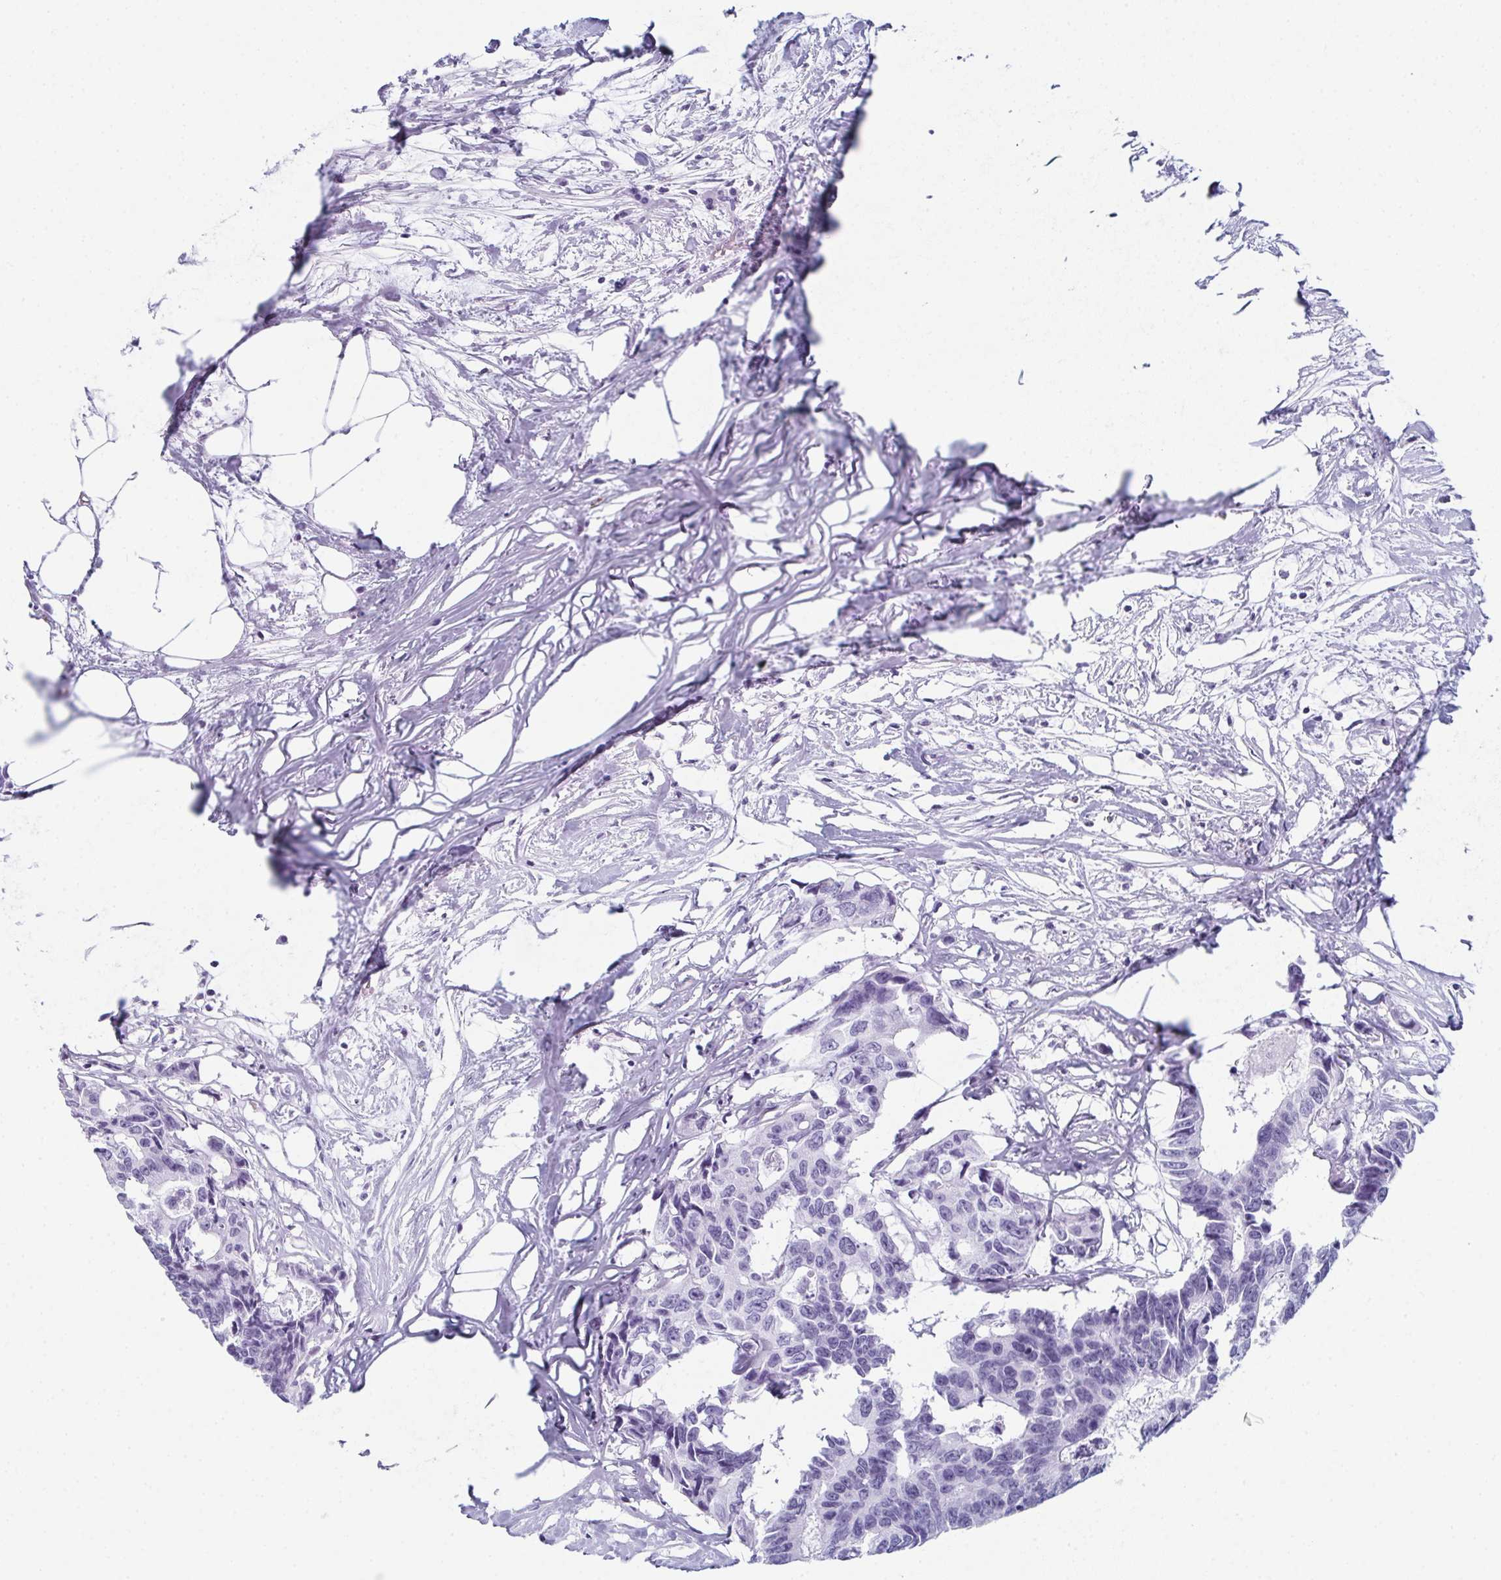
{"staining": {"intensity": "negative", "quantity": "none", "location": "none"}, "tissue": "colorectal cancer", "cell_type": "Tumor cells", "image_type": "cancer", "snomed": [{"axis": "morphology", "description": "Adenocarcinoma, NOS"}, {"axis": "topography", "description": "Rectum"}], "caption": "There is no significant expression in tumor cells of colorectal adenocarcinoma.", "gene": "ENKUR", "patient": {"sex": "male", "age": 57}}